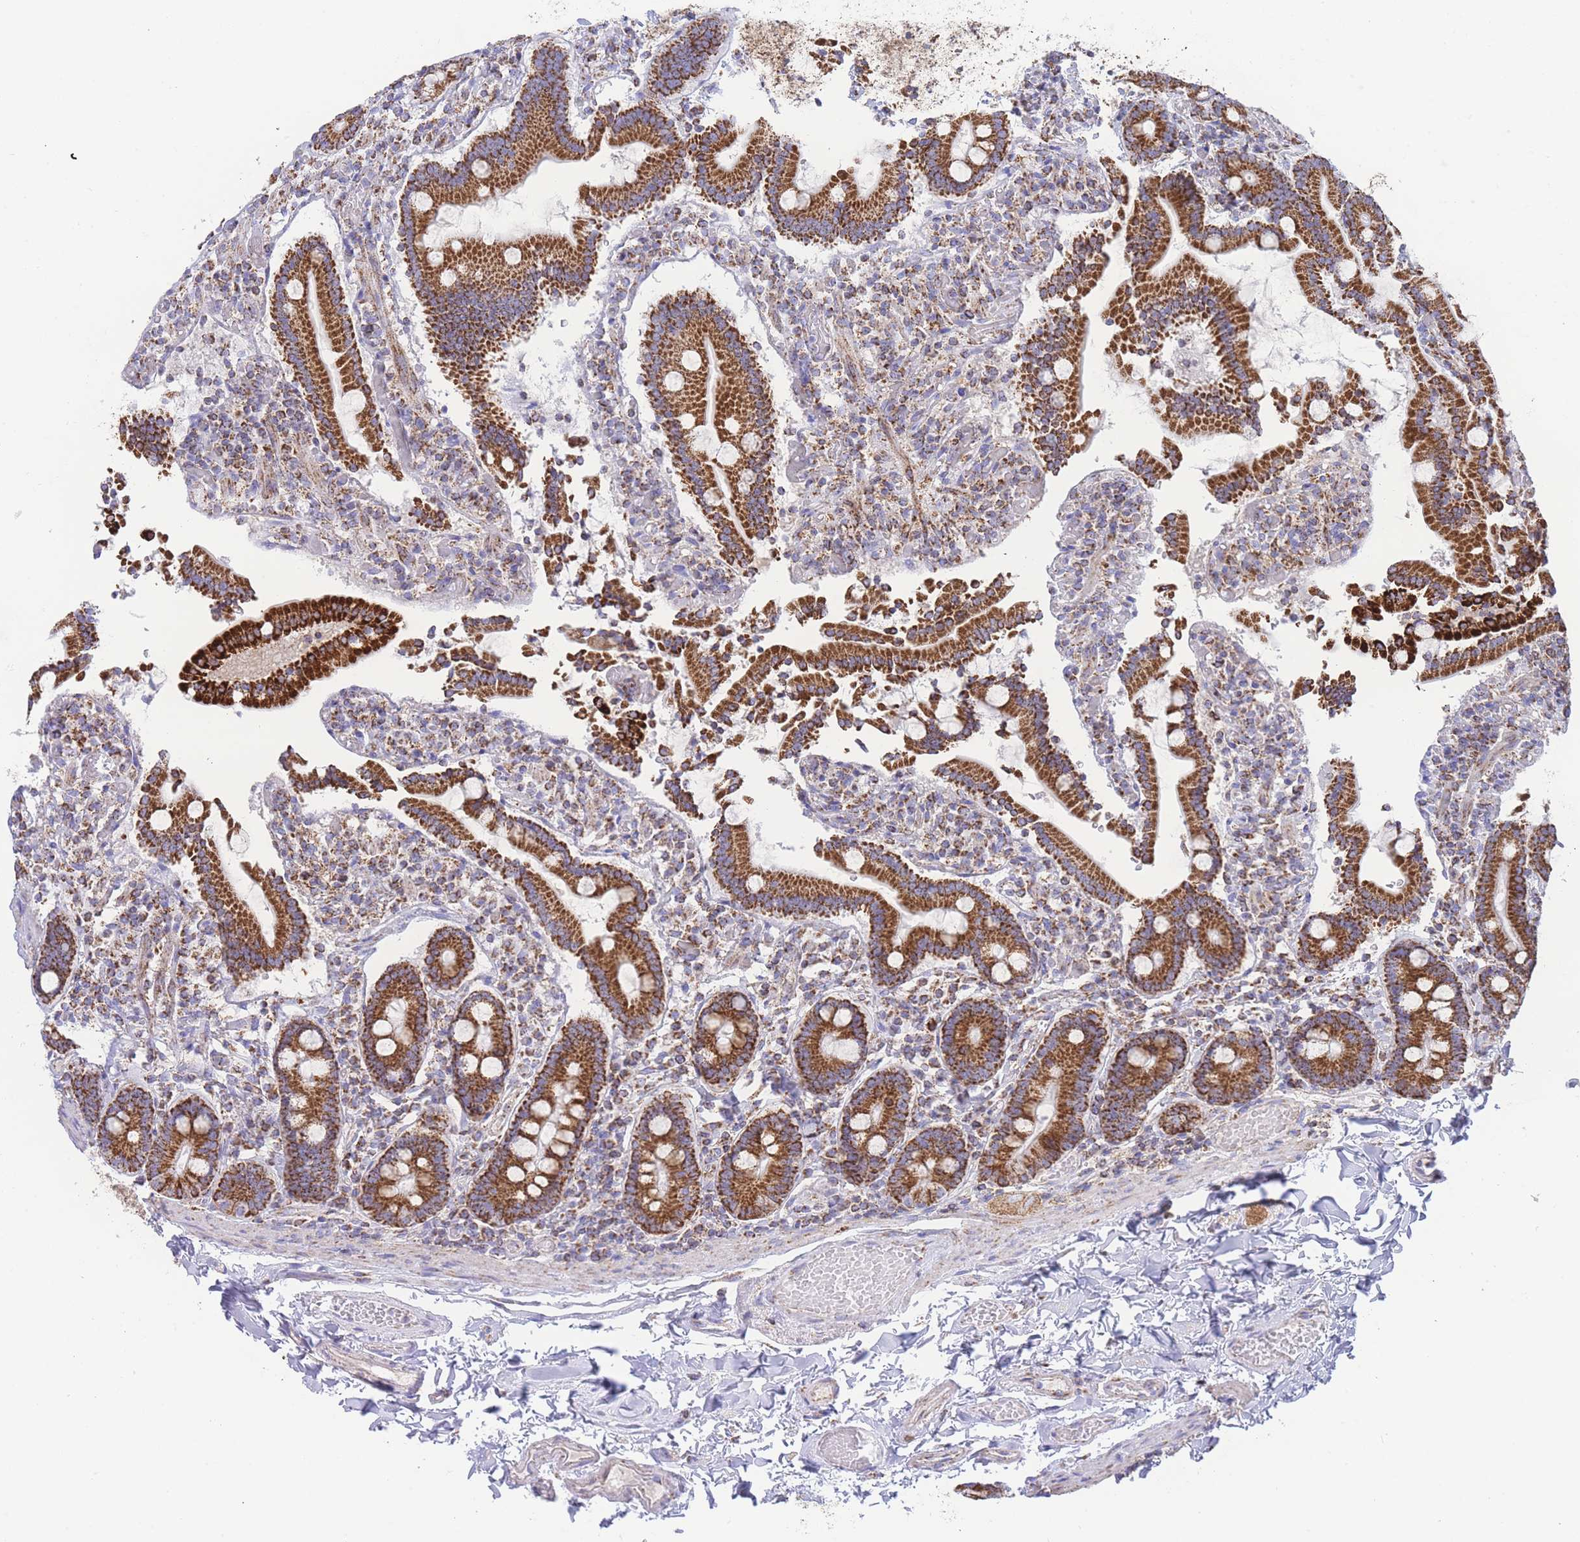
{"staining": {"intensity": "strong", "quantity": ">75%", "location": "cytoplasmic/membranous"}, "tissue": "duodenum", "cell_type": "Glandular cells", "image_type": "normal", "snomed": [{"axis": "morphology", "description": "Normal tissue, NOS"}, {"axis": "topography", "description": "Duodenum"}], "caption": "Protein expression analysis of normal human duodenum reveals strong cytoplasmic/membranous positivity in approximately >75% of glandular cells.", "gene": "GSTM1", "patient": {"sex": "male", "age": 55}}